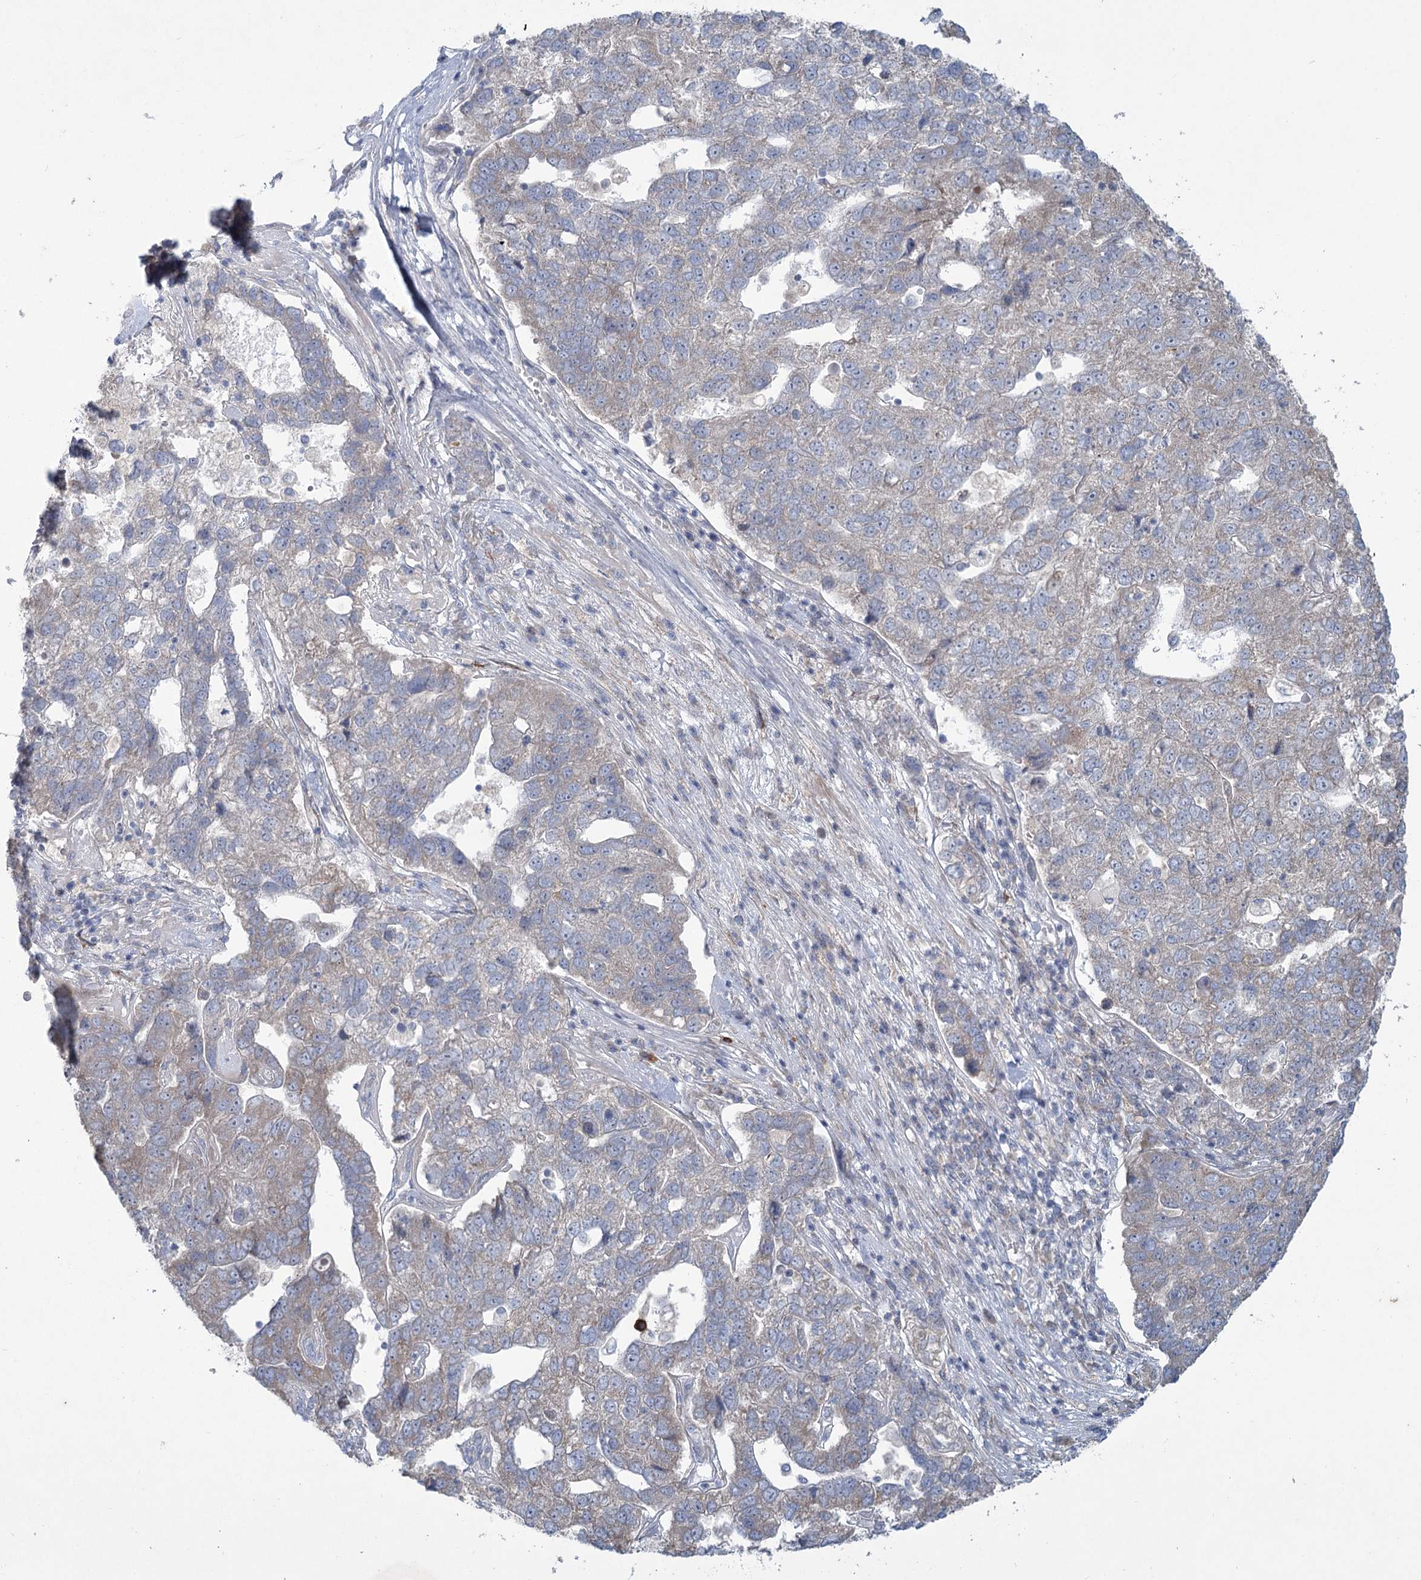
{"staining": {"intensity": "negative", "quantity": "none", "location": "none"}, "tissue": "pancreatic cancer", "cell_type": "Tumor cells", "image_type": "cancer", "snomed": [{"axis": "morphology", "description": "Adenocarcinoma, NOS"}, {"axis": "topography", "description": "Pancreas"}], "caption": "Protein analysis of pancreatic adenocarcinoma demonstrates no significant positivity in tumor cells.", "gene": "PLA2G12A", "patient": {"sex": "female", "age": 61}}